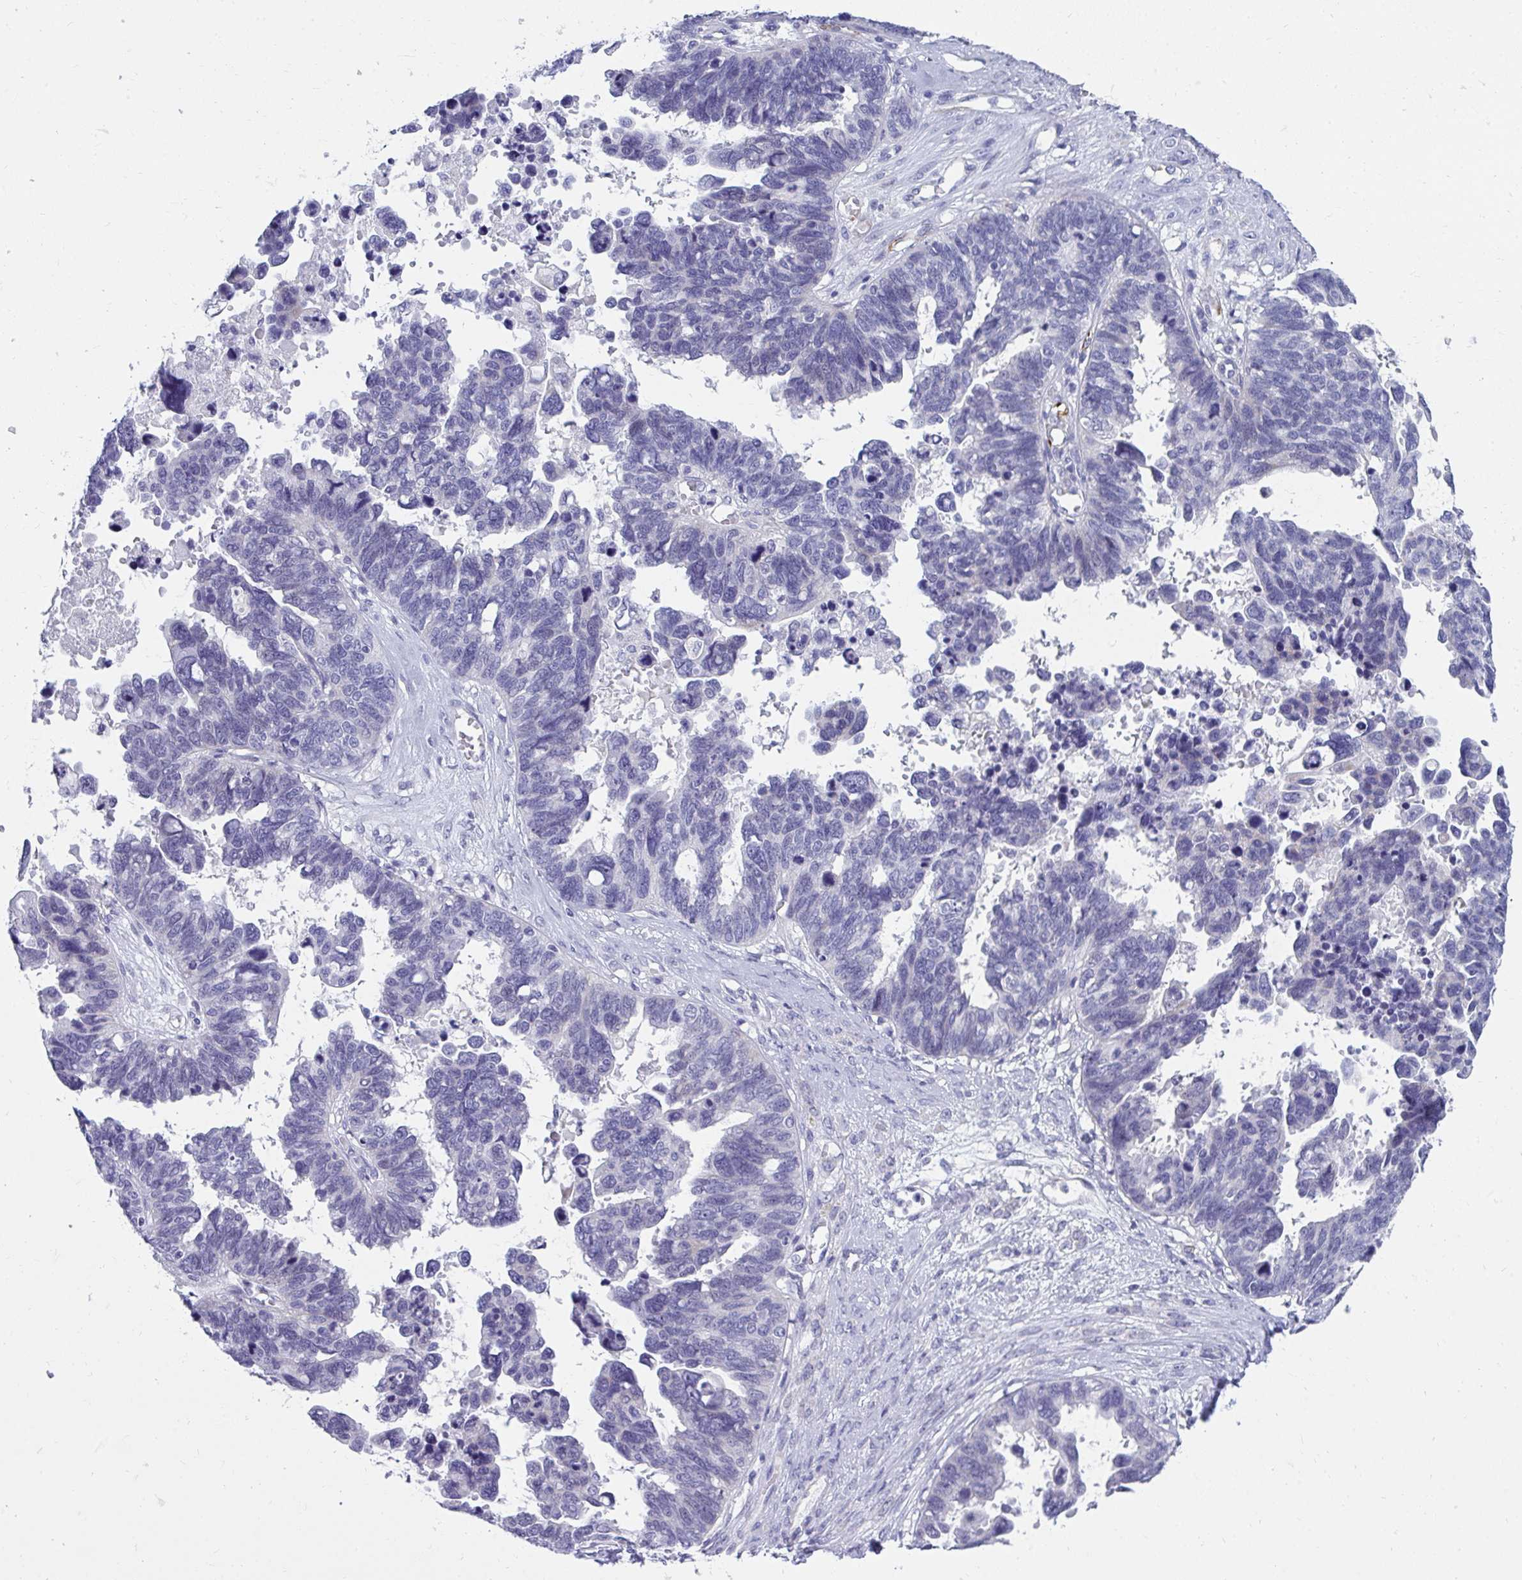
{"staining": {"intensity": "negative", "quantity": "none", "location": "none"}, "tissue": "ovarian cancer", "cell_type": "Tumor cells", "image_type": "cancer", "snomed": [{"axis": "morphology", "description": "Cystadenocarcinoma, serous, NOS"}, {"axis": "topography", "description": "Ovary"}], "caption": "Immunohistochemistry (IHC) histopathology image of neoplastic tissue: human ovarian cancer (serous cystadenocarcinoma) stained with DAB (3,3'-diaminobenzidine) exhibits no significant protein staining in tumor cells.", "gene": "TSBP1", "patient": {"sex": "female", "age": 60}}